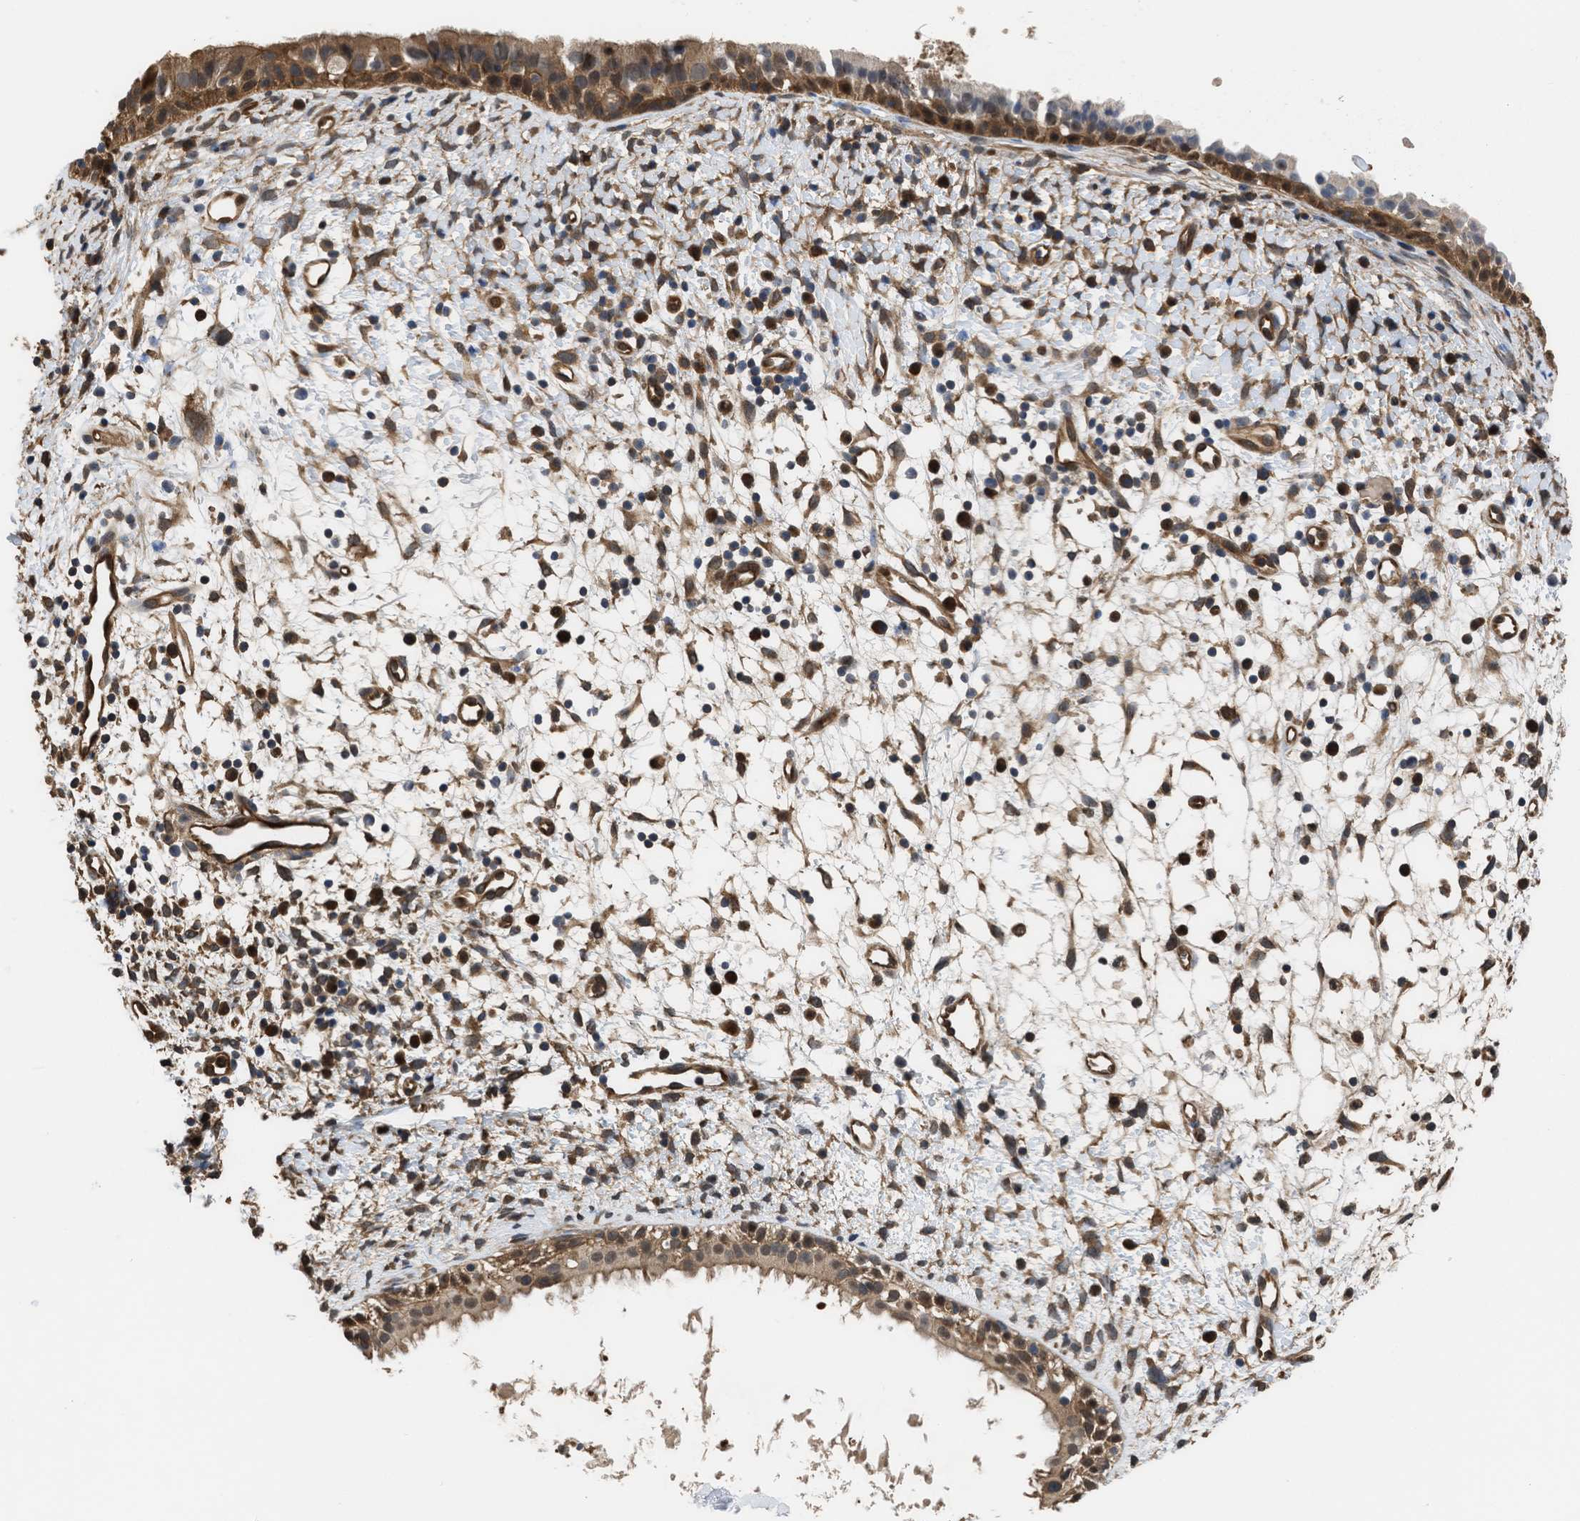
{"staining": {"intensity": "moderate", "quantity": ">75%", "location": "cytoplasmic/membranous,nuclear"}, "tissue": "nasopharynx", "cell_type": "Respiratory epithelial cells", "image_type": "normal", "snomed": [{"axis": "morphology", "description": "Normal tissue, NOS"}, {"axis": "topography", "description": "Nasopharynx"}], "caption": "High-power microscopy captured an immunohistochemistry (IHC) micrograph of normal nasopharynx, revealing moderate cytoplasmic/membranous,nuclear positivity in about >75% of respiratory epithelial cells.", "gene": "YWHAG", "patient": {"sex": "male", "age": 22}}